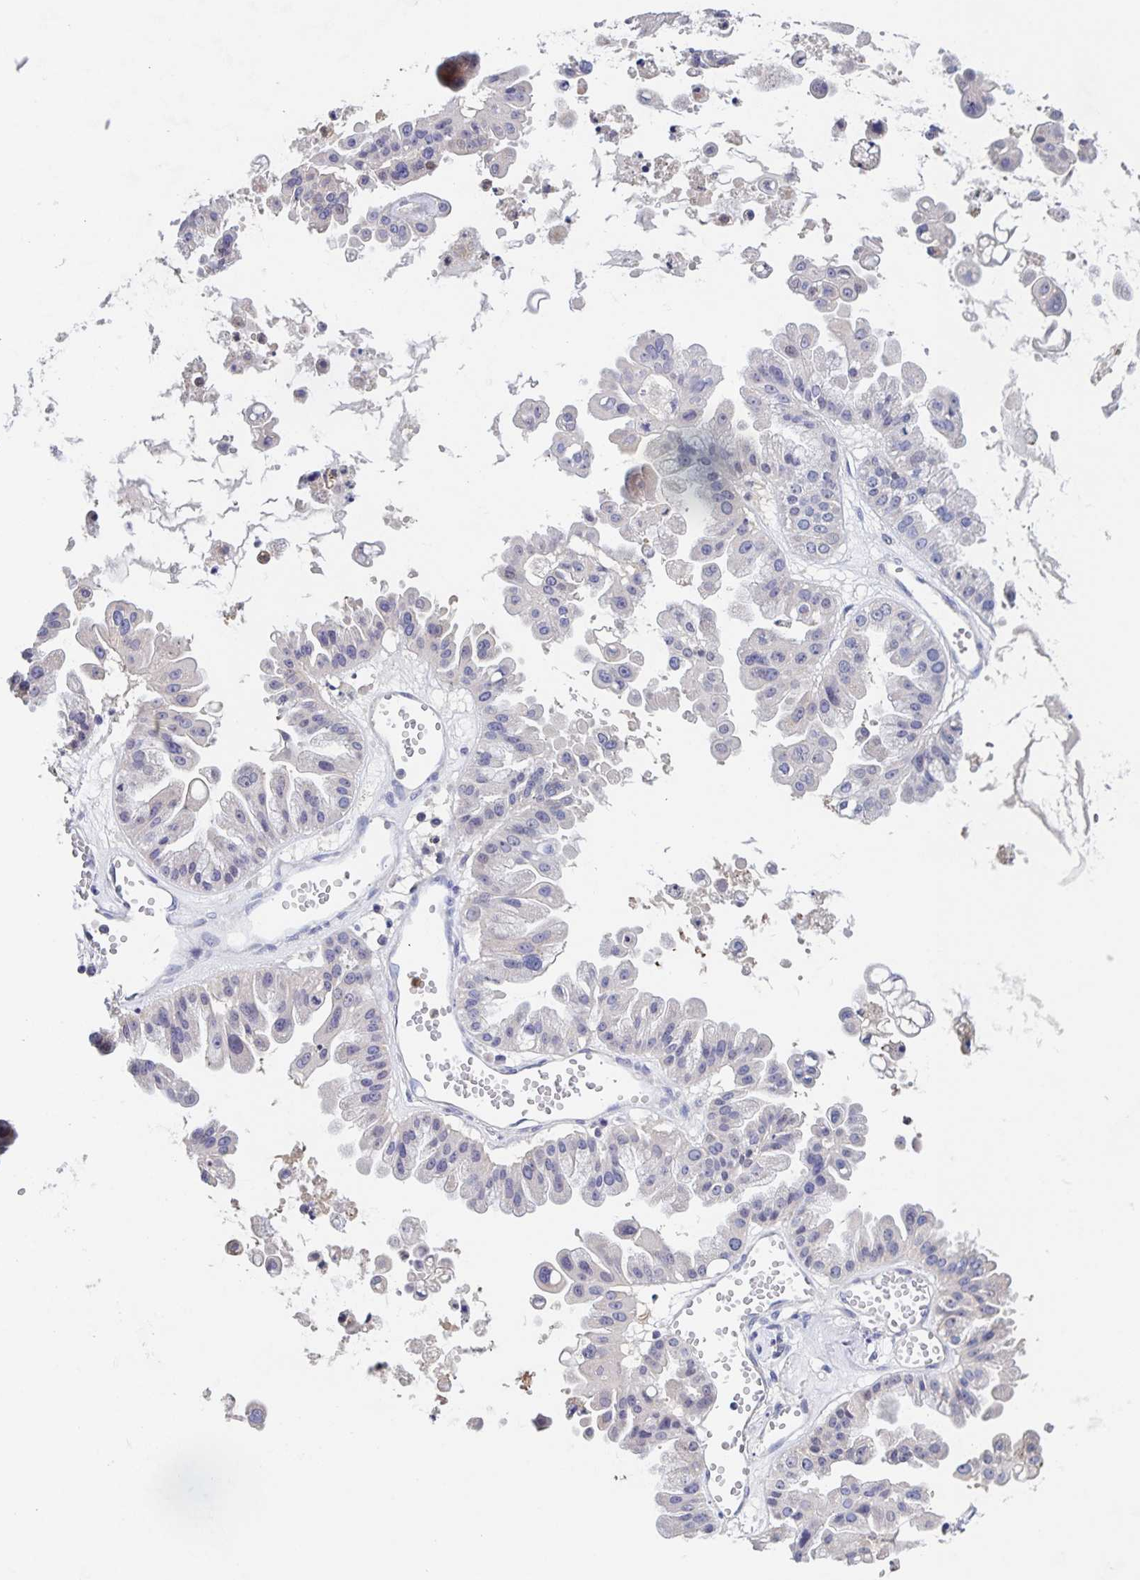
{"staining": {"intensity": "negative", "quantity": "none", "location": "none"}, "tissue": "ovarian cancer", "cell_type": "Tumor cells", "image_type": "cancer", "snomed": [{"axis": "morphology", "description": "Cystadenocarcinoma, serous, NOS"}, {"axis": "topography", "description": "Ovary"}], "caption": "Immunohistochemistry image of neoplastic tissue: human serous cystadenocarcinoma (ovarian) stained with DAB (3,3'-diaminobenzidine) shows no significant protein expression in tumor cells. The staining was performed using DAB (3,3'-diaminobenzidine) to visualize the protein expression in brown, while the nuclei were stained in blue with hematoxylin (Magnification: 20x).", "gene": "CDC42BPG", "patient": {"sex": "female", "age": 56}}